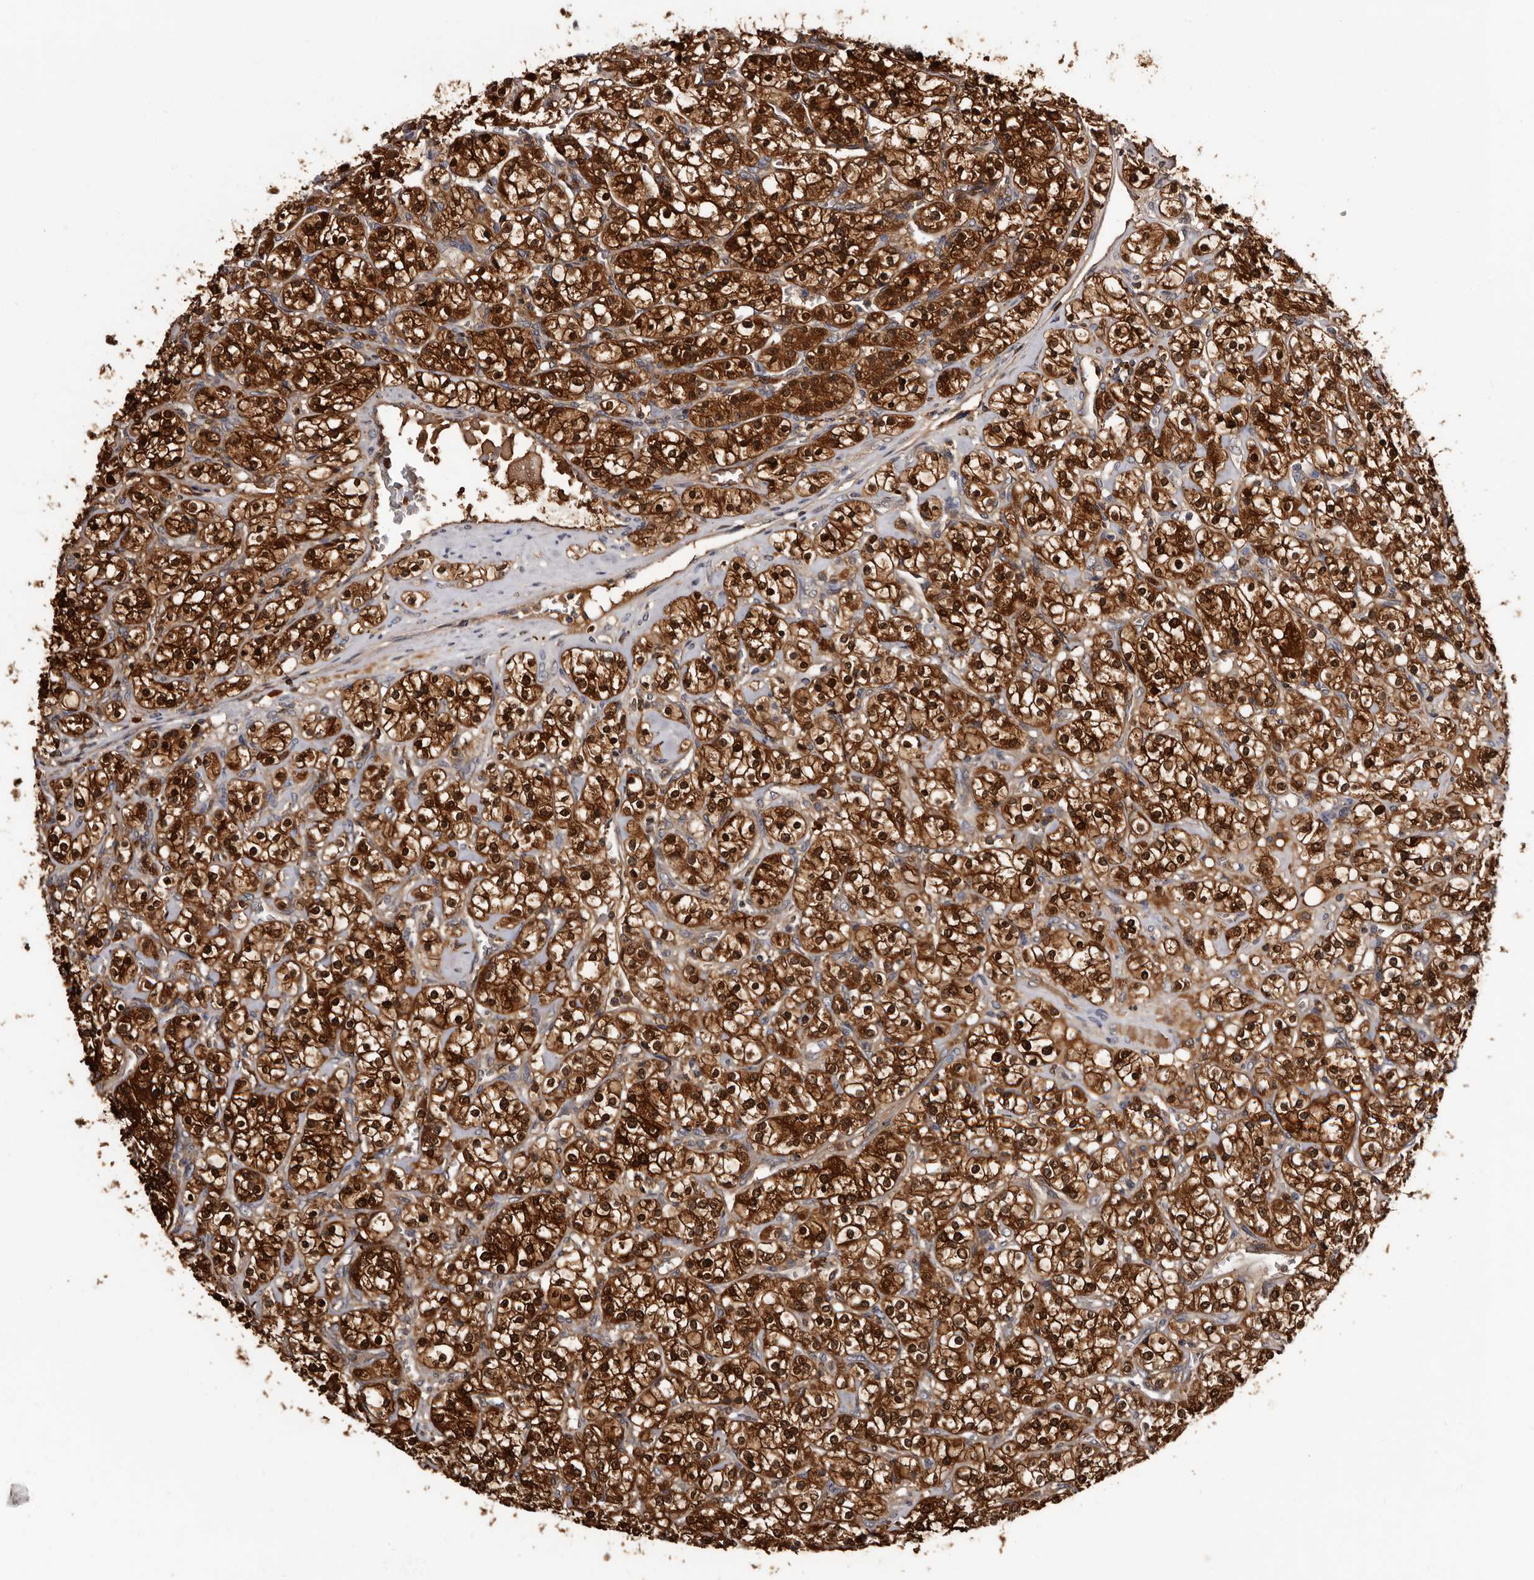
{"staining": {"intensity": "strong", "quantity": ">75%", "location": "cytoplasmic/membranous,nuclear"}, "tissue": "renal cancer", "cell_type": "Tumor cells", "image_type": "cancer", "snomed": [{"axis": "morphology", "description": "Adenocarcinoma, NOS"}, {"axis": "topography", "description": "Kidney"}], "caption": "This histopathology image shows IHC staining of human renal adenocarcinoma, with high strong cytoplasmic/membranous and nuclear expression in about >75% of tumor cells.", "gene": "DNPH1", "patient": {"sex": "male", "age": 77}}